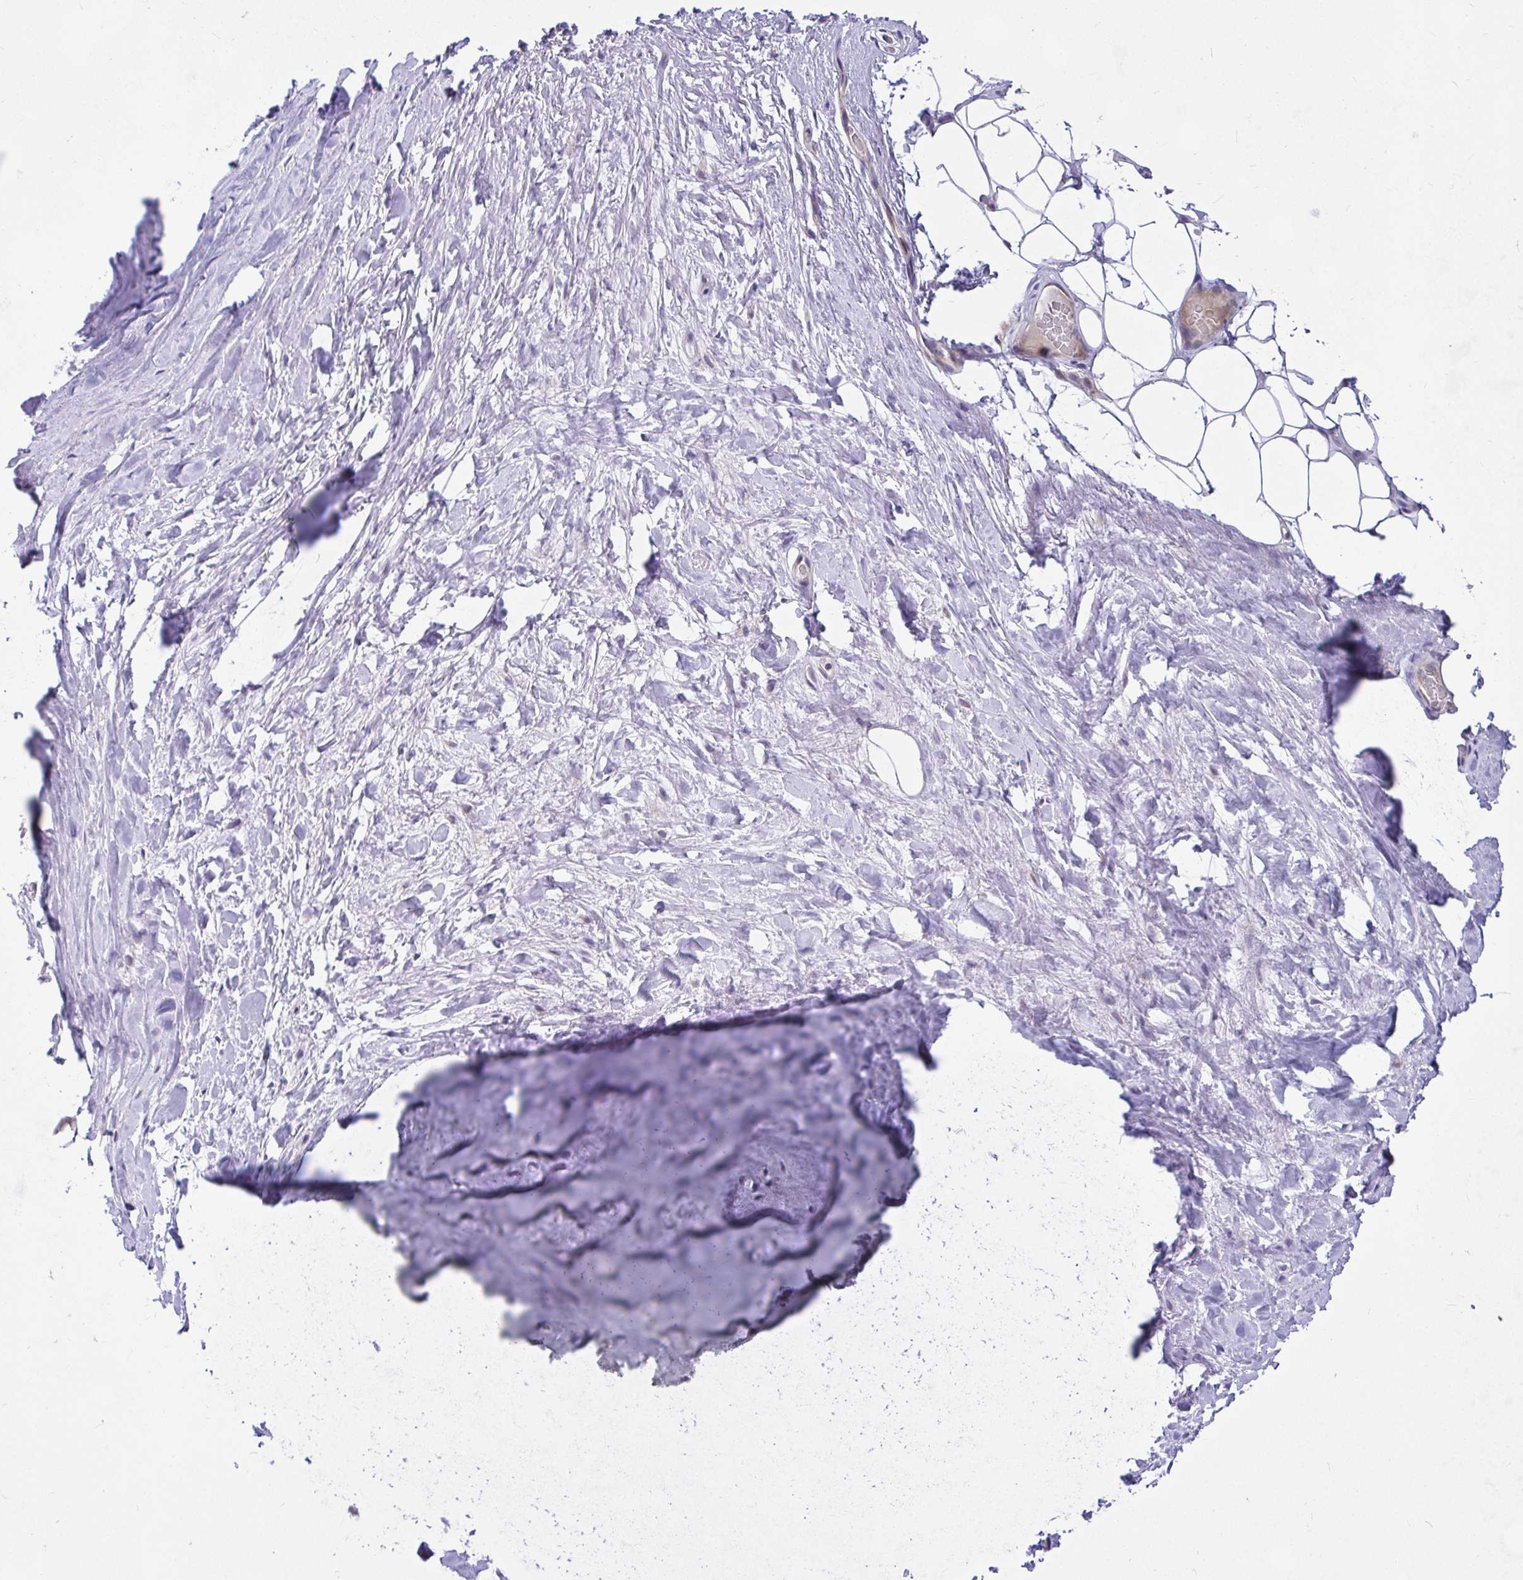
{"staining": {"intensity": "negative", "quantity": "none", "location": "none"}, "tissue": "adipose tissue", "cell_type": "Adipocytes", "image_type": "normal", "snomed": [{"axis": "morphology", "description": "Normal tissue, NOS"}, {"axis": "topography", "description": "Lymph node"}, {"axis": "topography", "description": "Cartilage tissue"}, {"axis": "topography", "description": "Nasopharynx"}], "caption": "The photomicrograph reveals no staining of adipocytes in benign adipose tissue. (Immunohistochemistry, brightfield microscopy, high magnification).", "gene": "CEP63", "patient": {"sex": "male", "age": 63}}